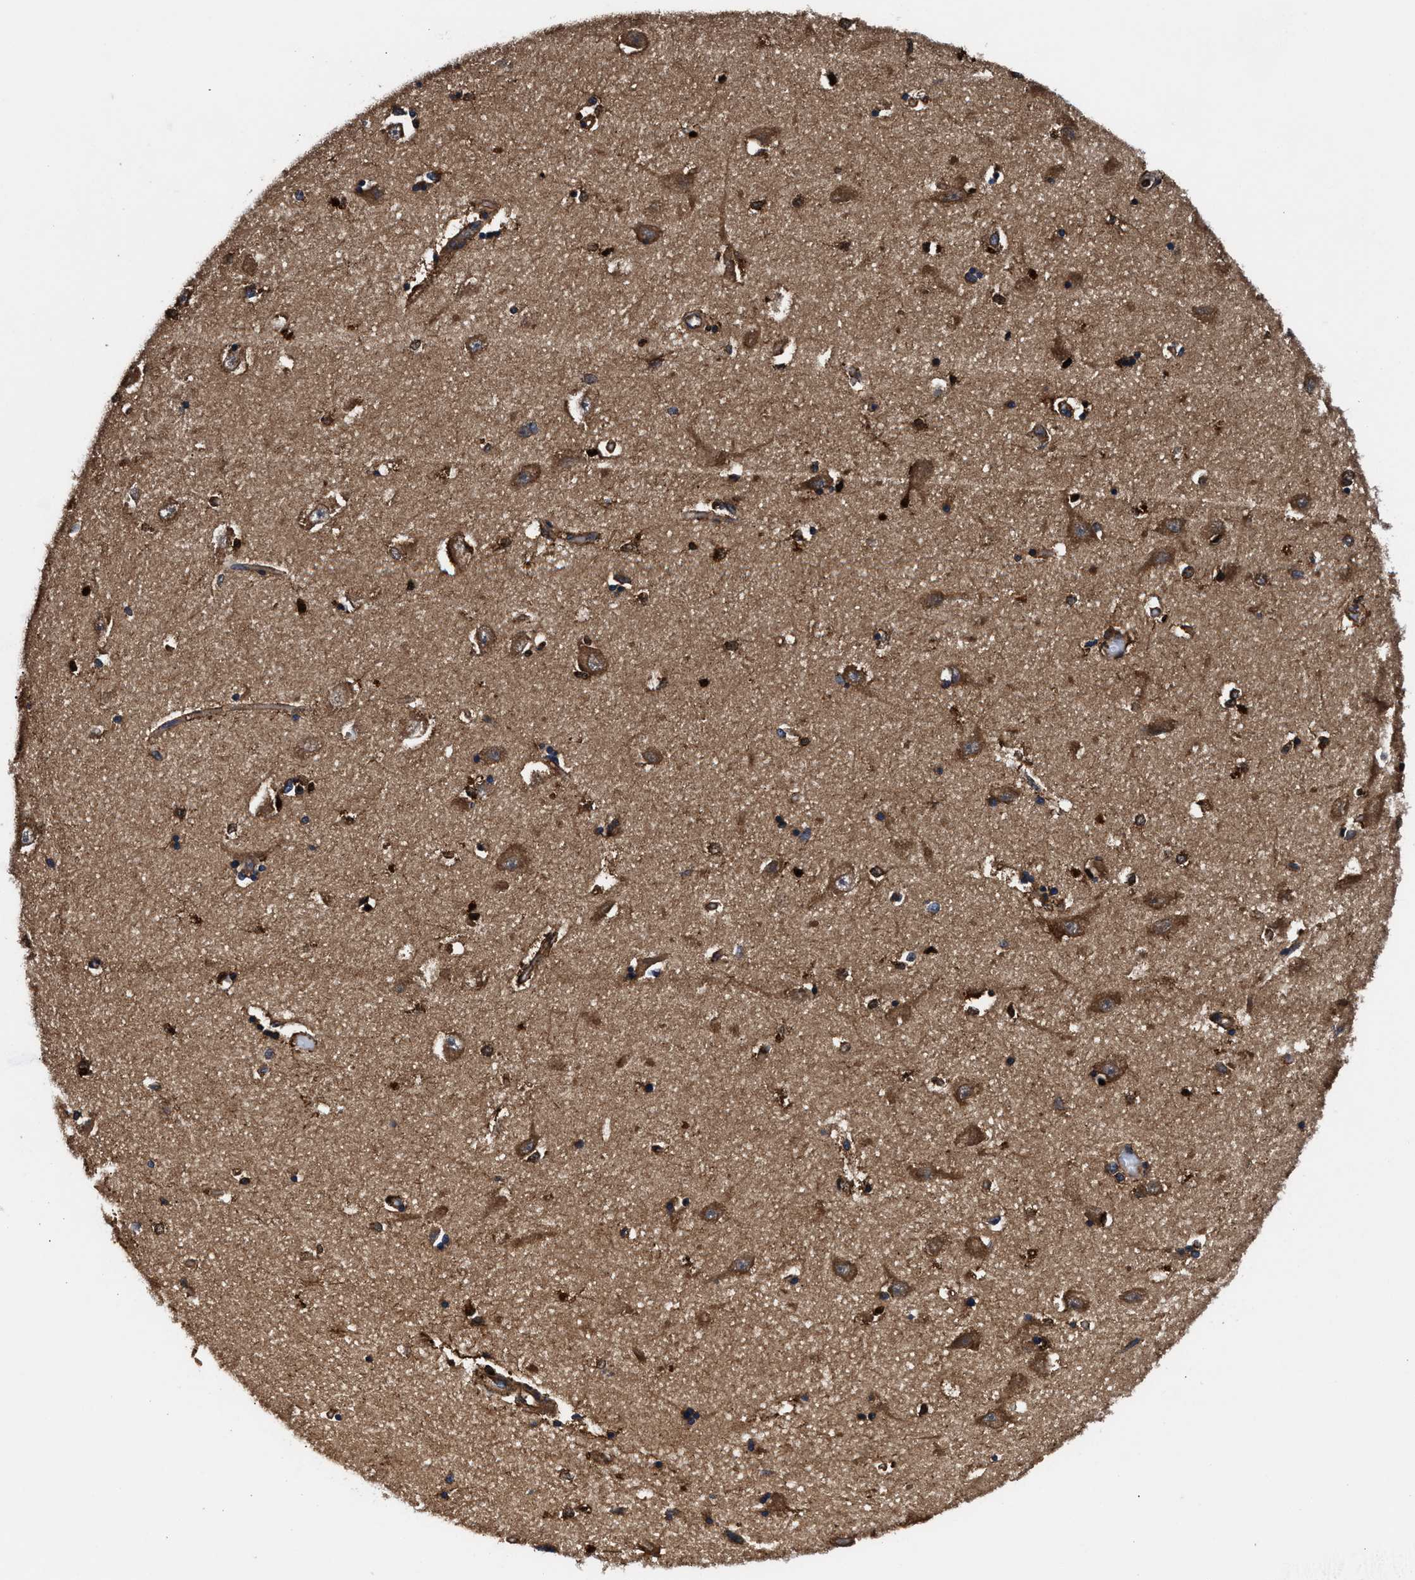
{"staining": {"intensity": "strong", "quantity": ">75%", "location": "cytoplasmic/membranous"}, "tissue": "hippocampus", "cell_type": "Glial cells", "image_type": "normal", "snomed": [{"axis": "morphology", "description": "Normal tissue, NOS"}, {"axis": "topography", "description": "Hippocampus"}], "caption": "Immunohistochemical staining of benign hippocampus demonstrates strong cytoplasmic/membranous protein expression in about >75% of glial cells.", "gene": "ENSG00000286112", "patient": {"sex": "male", "age": 45}}